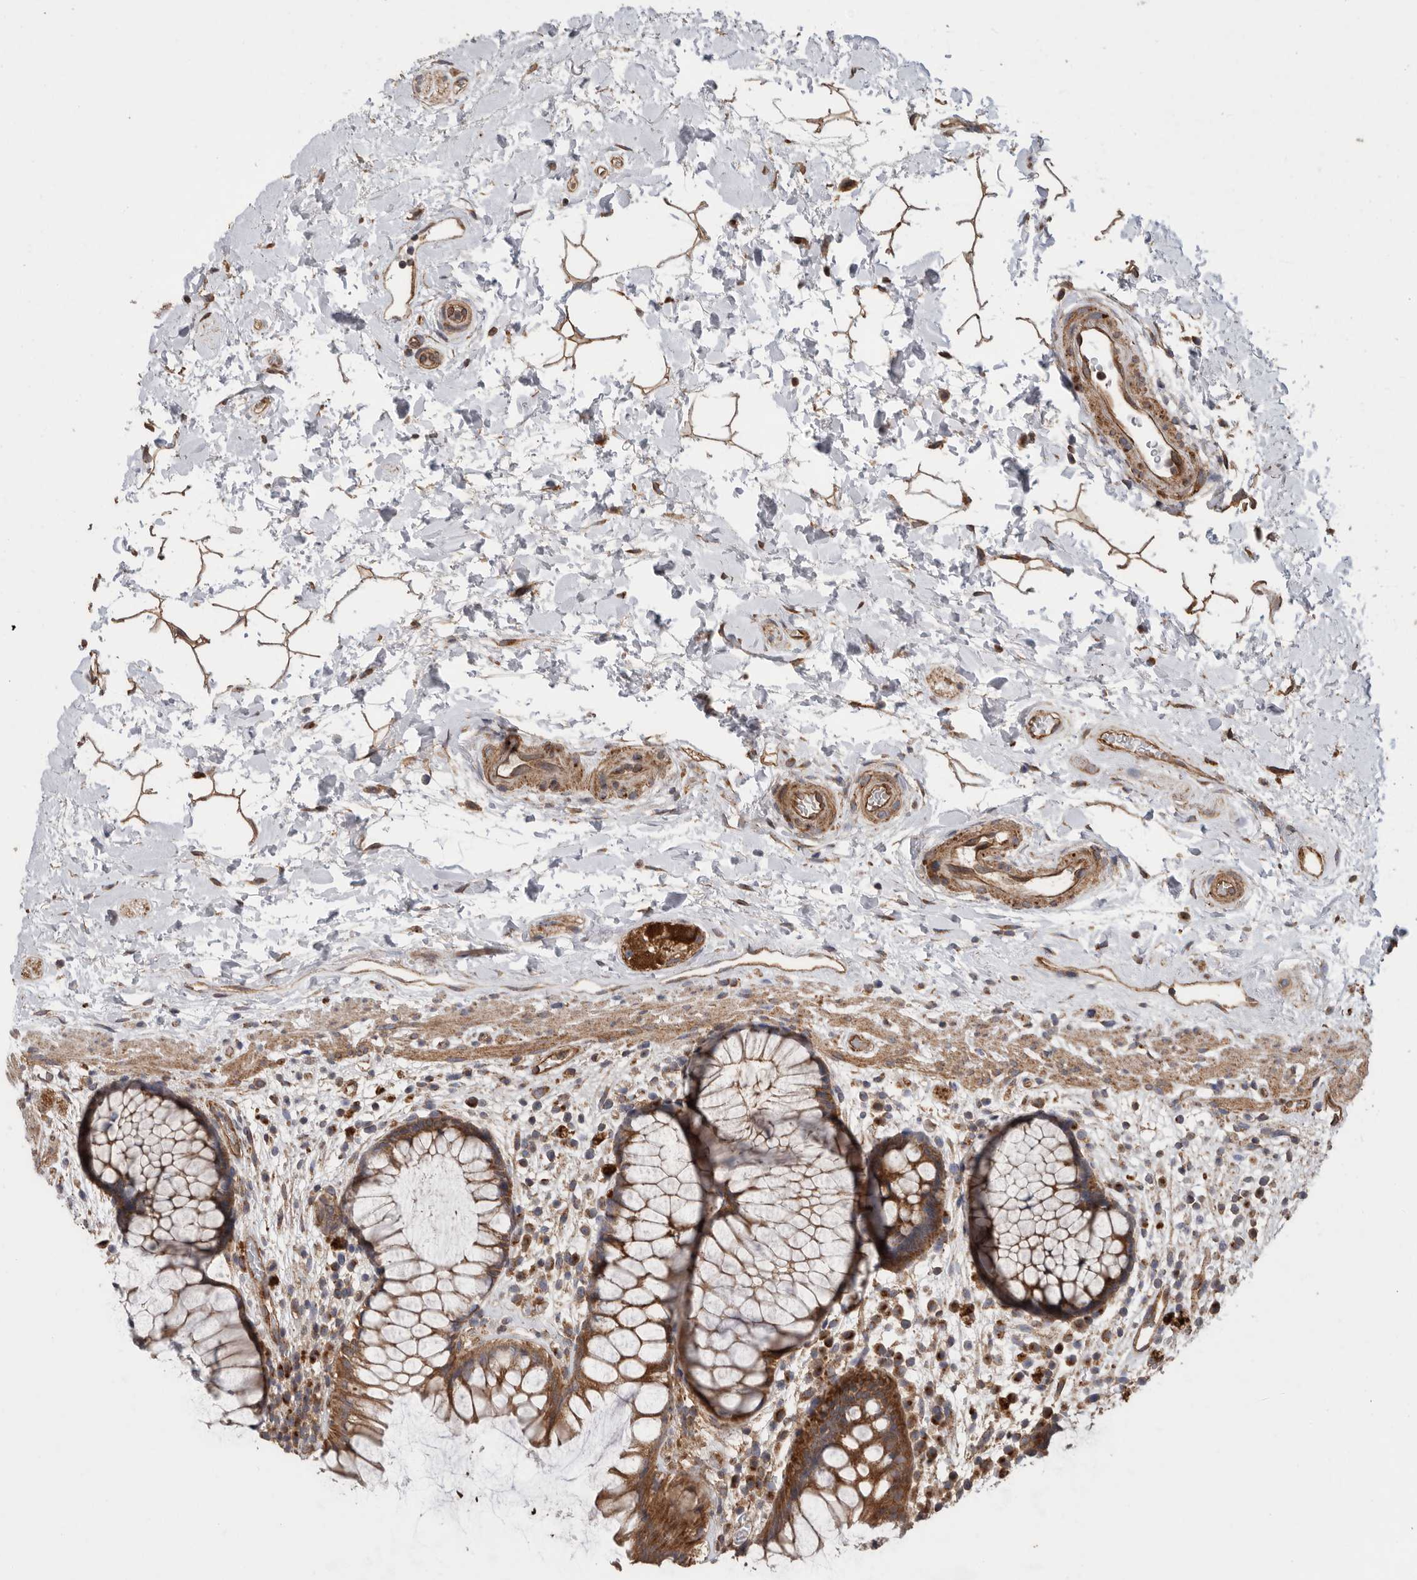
{"staining": {"intensity": "strong", "quantity": ">75%", "location": "cytoplasmic/membranous"}, "tissue": "rectum", "cell_type": "Glandular cells", "image_type": "normal", "snomed": [{"axis": "morphology", "description": "Normal tissue, NOS"}, {"axis": "topography", "description": "Rectum"}], "caption": "Strong cytoplasmic/membranous protein staining is present in approximately >75% of glandular cells in rectum. Immunohistochemistry stains the protein of interest in brown and the nuclei are stained blue.", "gene": "PODXL2", "patient": {"sex": "male", "age": 51}}